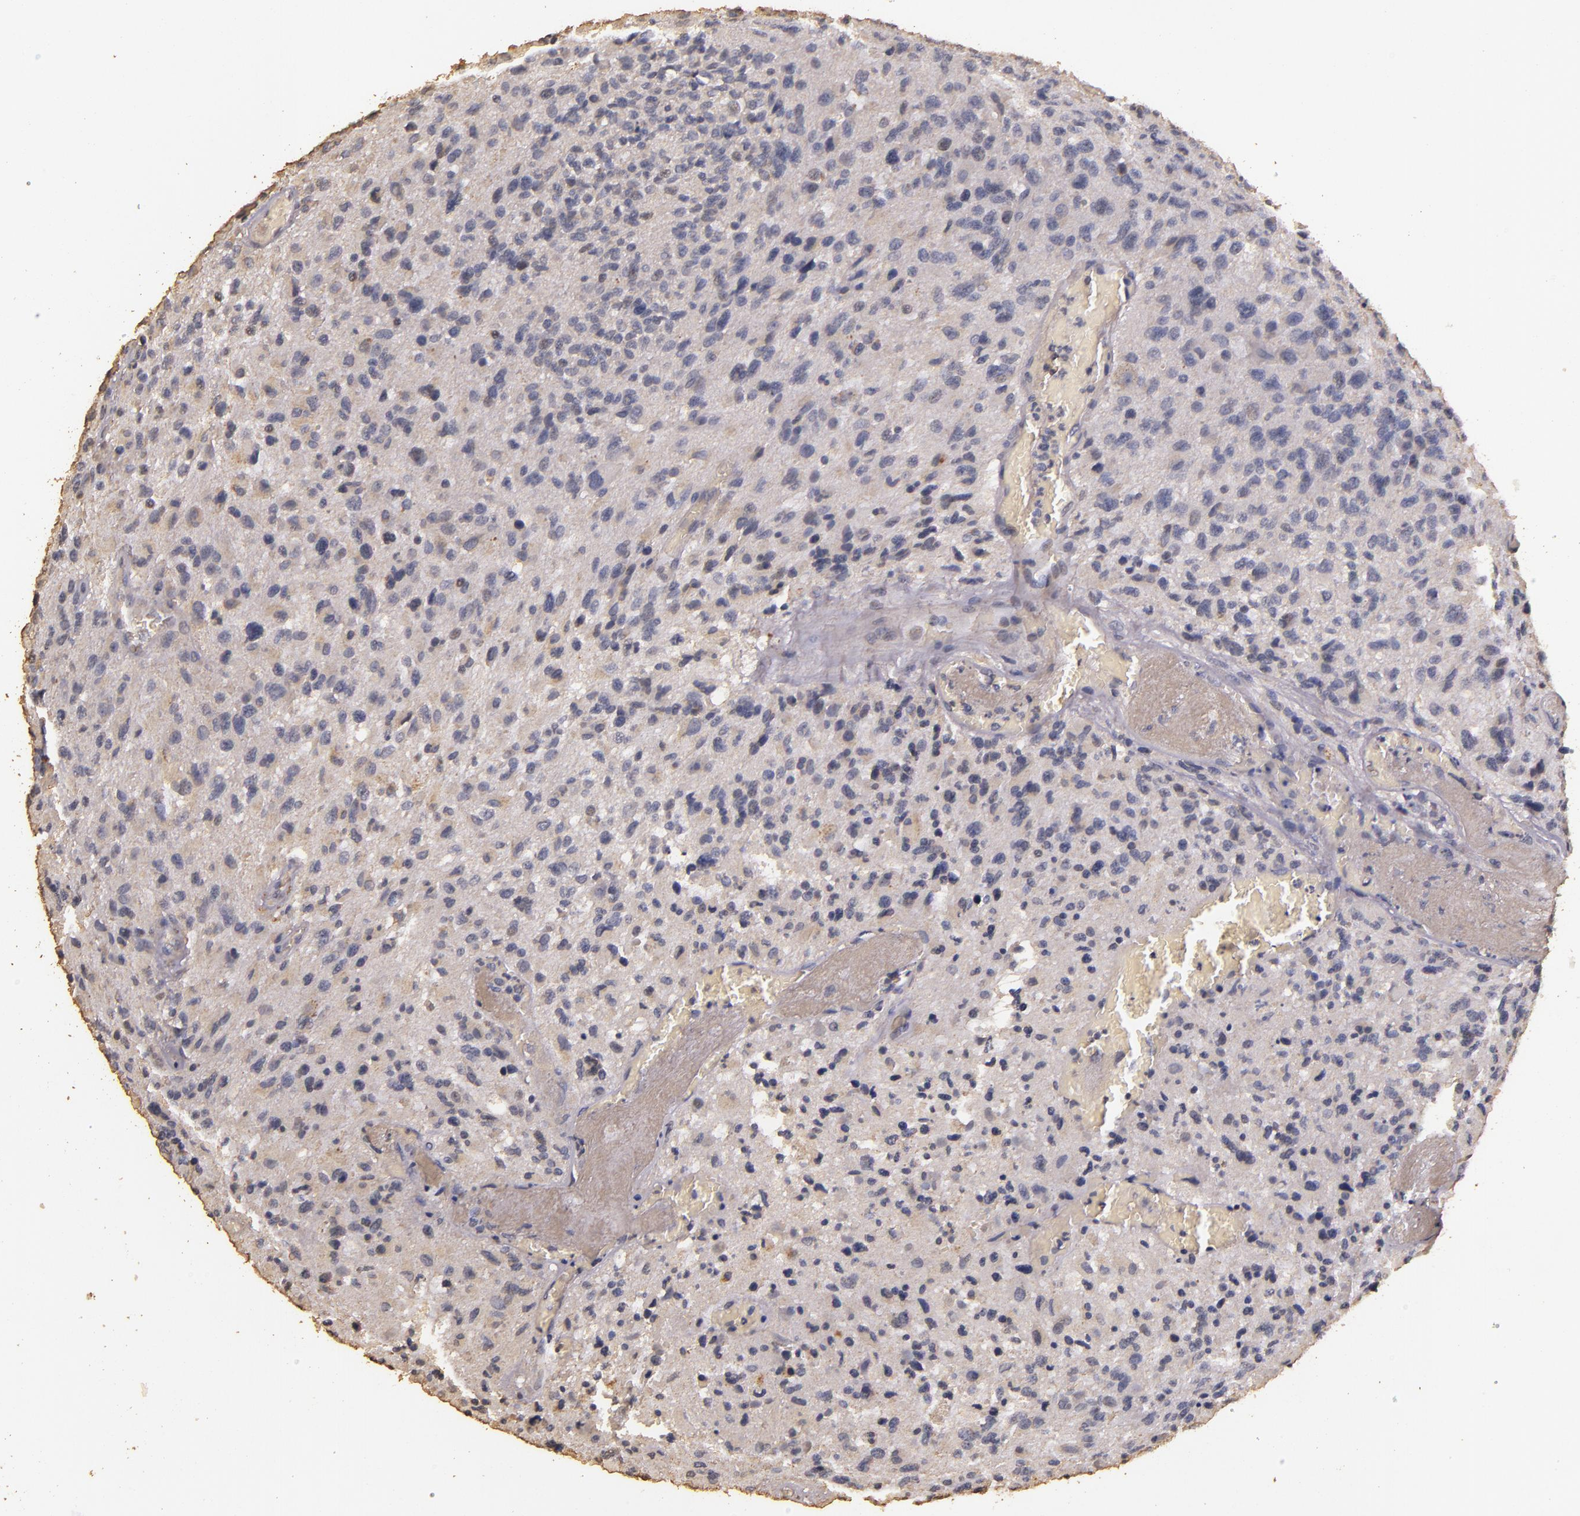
{"staining": {"intensity": "negative", "quantity": "none", "location": "none"}, "tissue": "glioma", "cell_type": "Tumor cells", "image_type": "cancer", "snomed": [{"axis": "morphology", "description": "Glioma, malignant, High grade"}, {"axis": "topography", "description": "Brain"}], "caption": "IHC of human malignant high-grade glioma reveals no positivity in tumor cells. (Stains: DAB (3,3'-diaminobenzidine) immunohistochemistry (IHC) with hematoxylin counter stain, Microscopy: brightfield microscopy at high magnification).", "gene": "BCL2L13", "patient": {"sex": "male", "age": 69}}